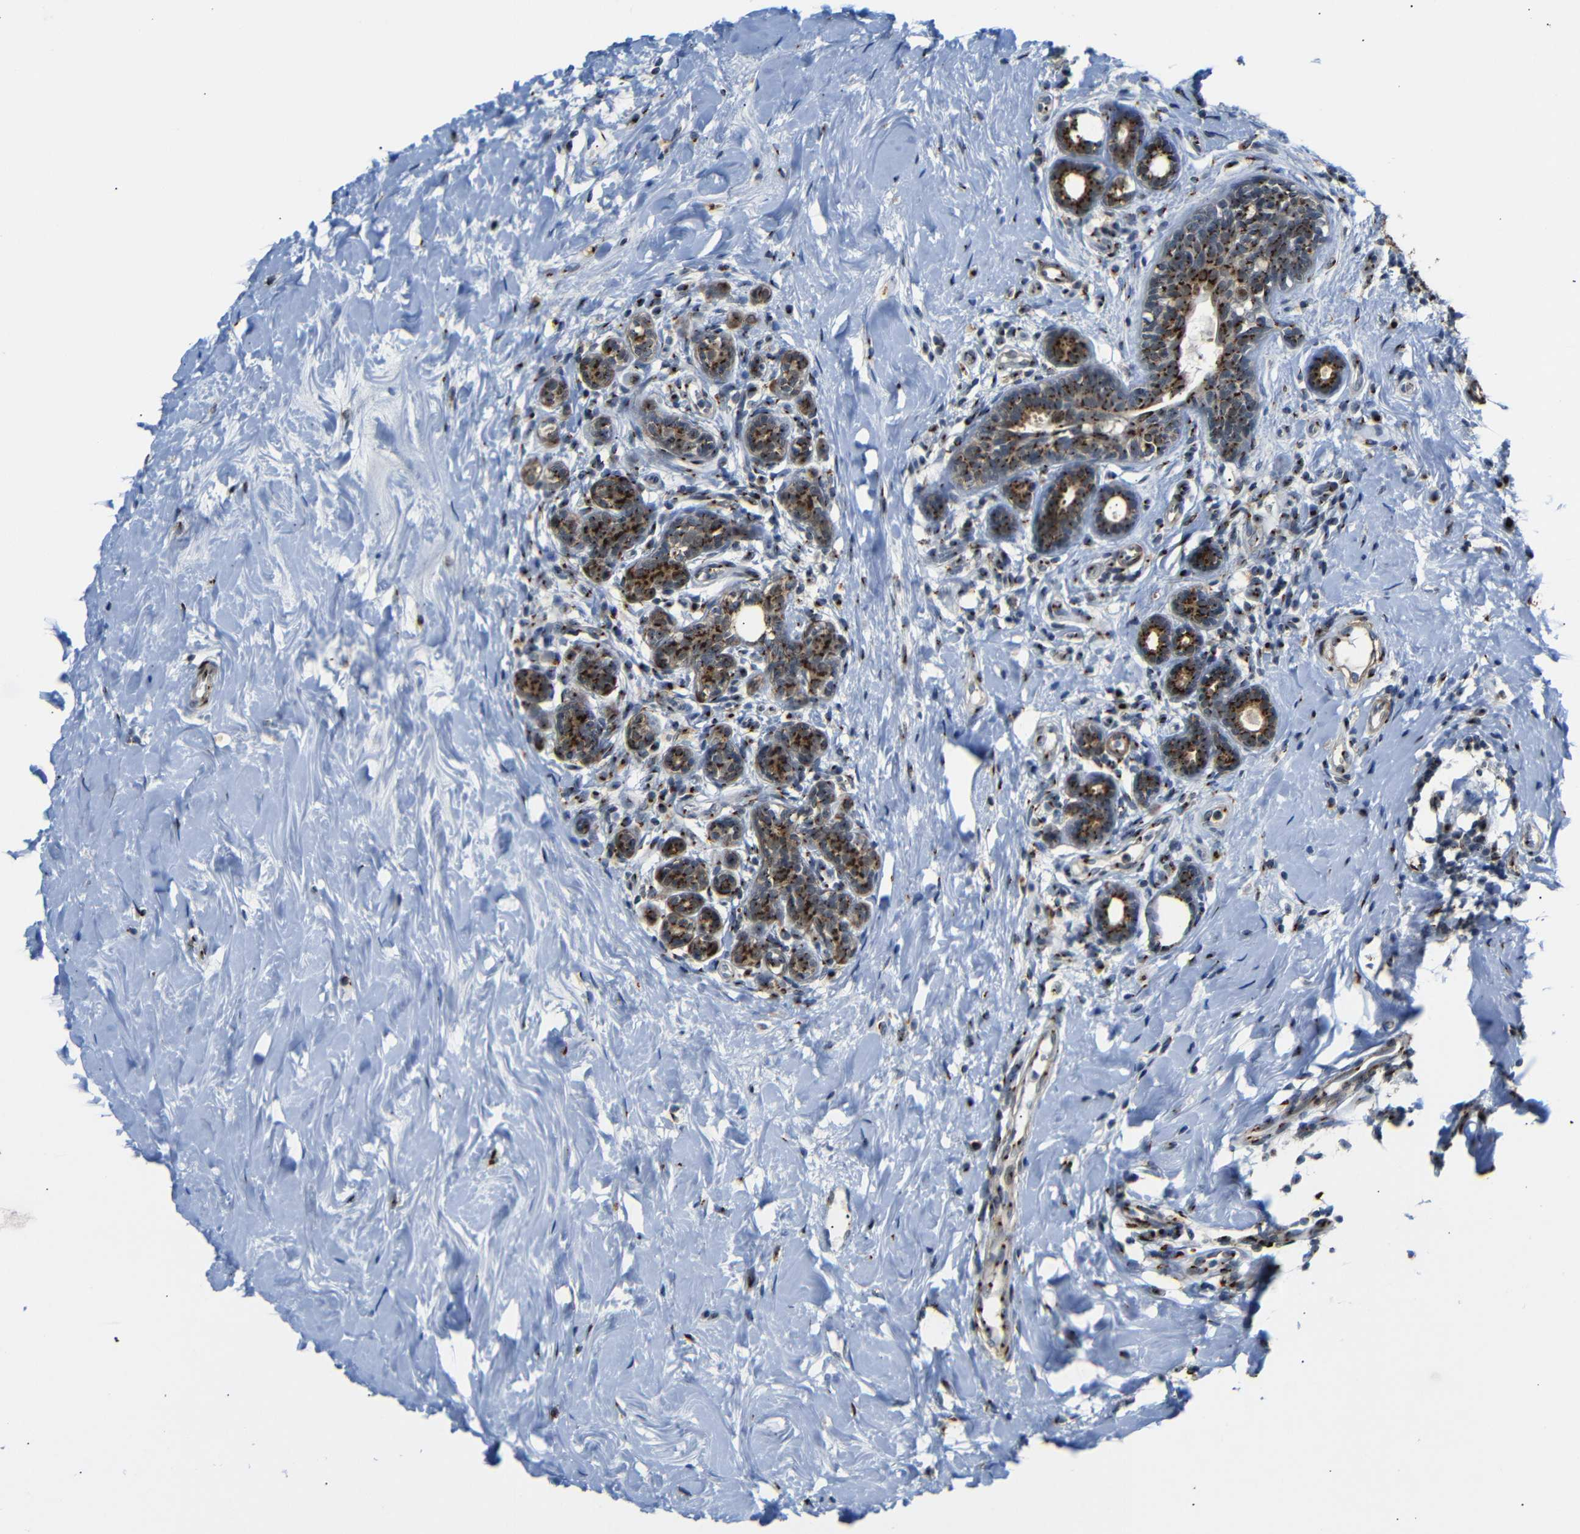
{"staining": {"intensity": "strong", "quantity": ">75%", "location": "cytoplasmic/membranous"}, "tissue": "breast cancer", "cell_type": "Tumor cells", "image_type": "cancer", "snomed": [{"axis": "morphology", "description": "Normal tissue, NOS"}, {"axis": "morphology", "description": "Duct carcinoma"}, {"axis": "topography", "description": "Breast"}], "caption": "This is a photomicrograph of immunohistochemistry (IHC) staining of breast cancer, which shows strong positivity in the cytoplasmic/membranous of tumor cells.", "gene": "TGOLN2", "patient": {"sex": "female", "age": 40}}